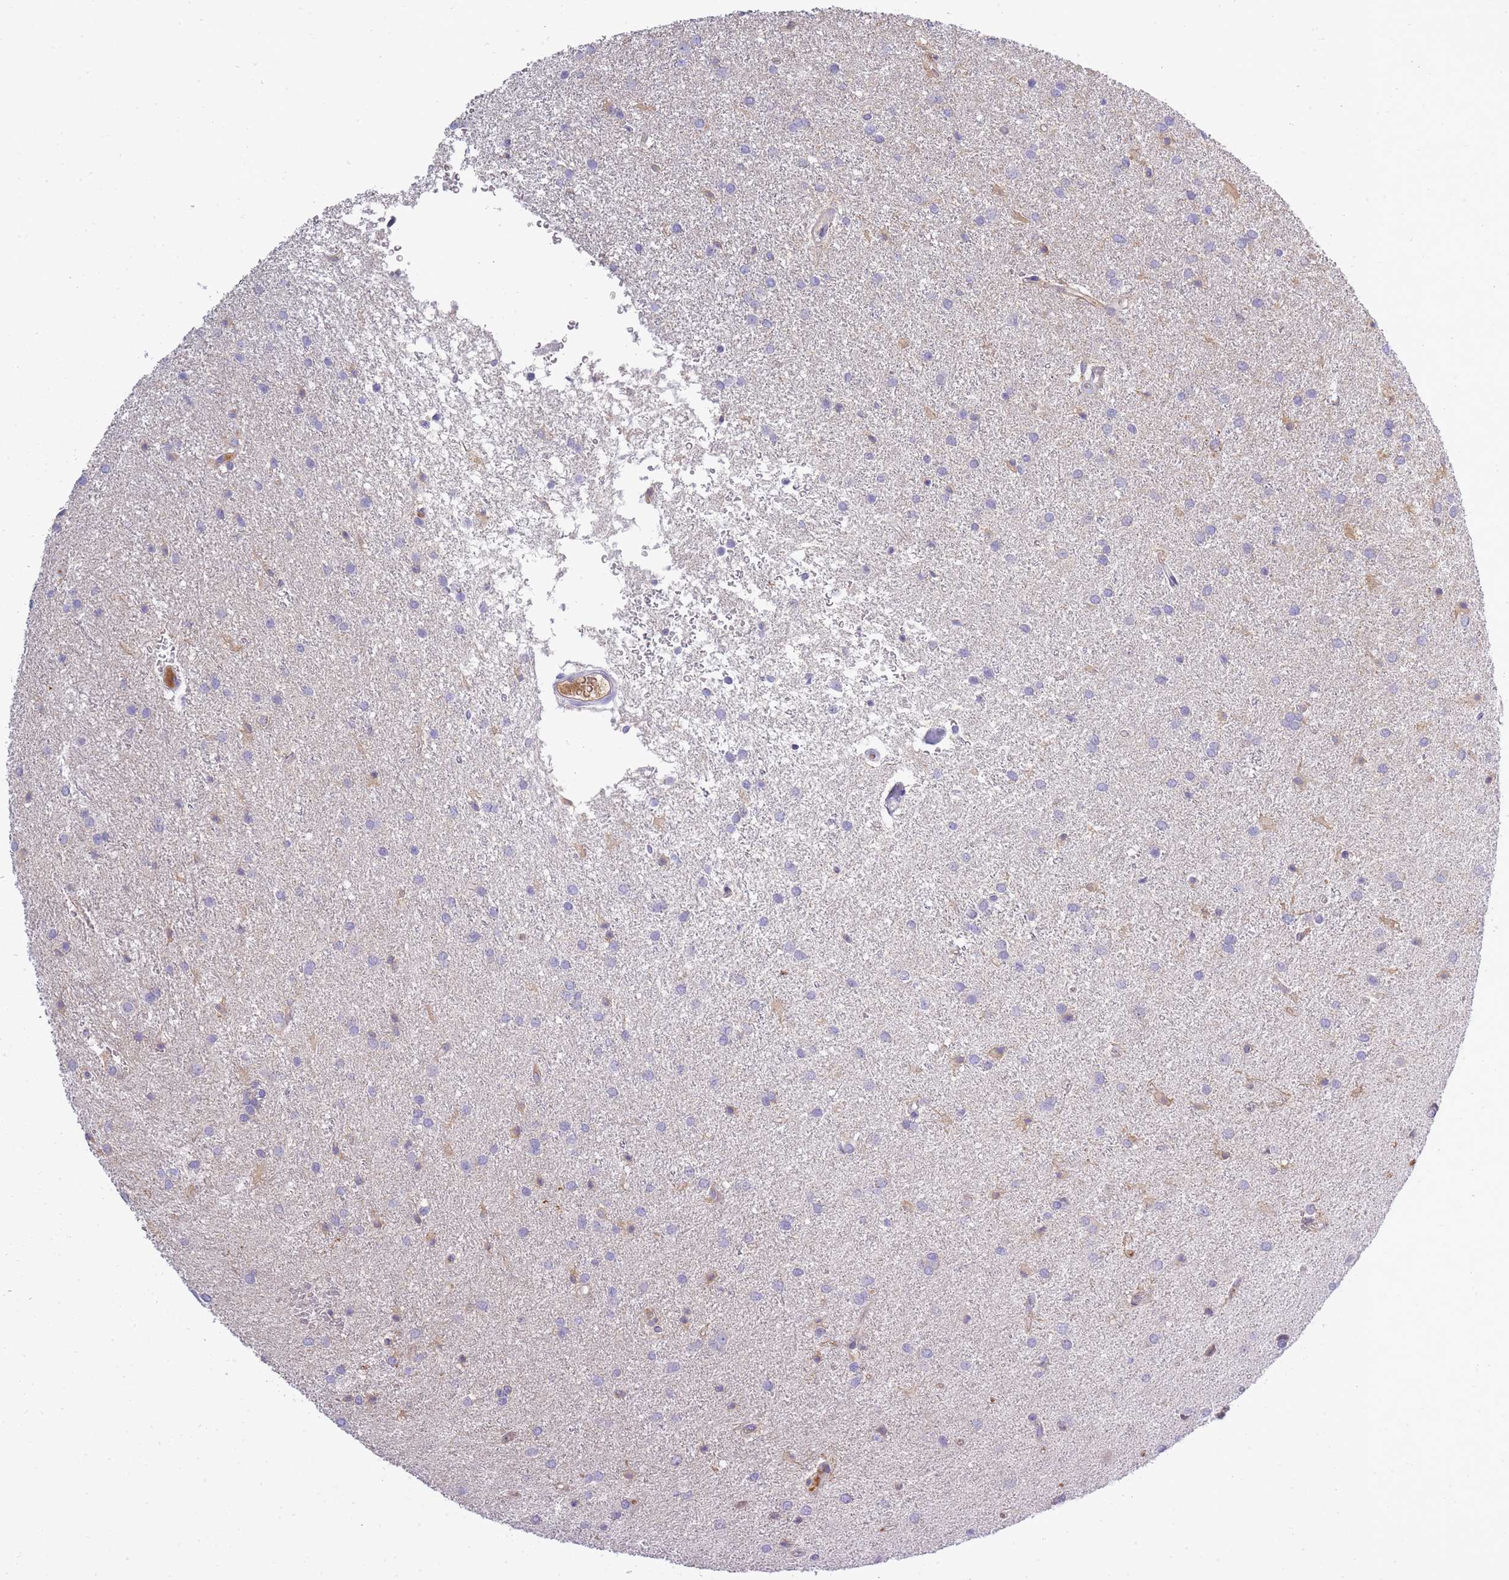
{"staining": {"intensity": "negative", "quantity": "none", "location": "none"}, "tissue": "glioma", "cell_type": "Tumor cells", "image_type": "cancer", "snomed": [{"axis": "morphology", "description": "Glioma, malignant, High grade"}, {"axis": "topography", "description": "Brain"}], "caption": "High magnification brightfield microscopy of glioma stained with DAB (brown) and counterstained with hematoxylin (blue): tumor cells show no significant expression.", "gene": "IGKV1D-42", "patient": {"sex": "female", "age": 50}}